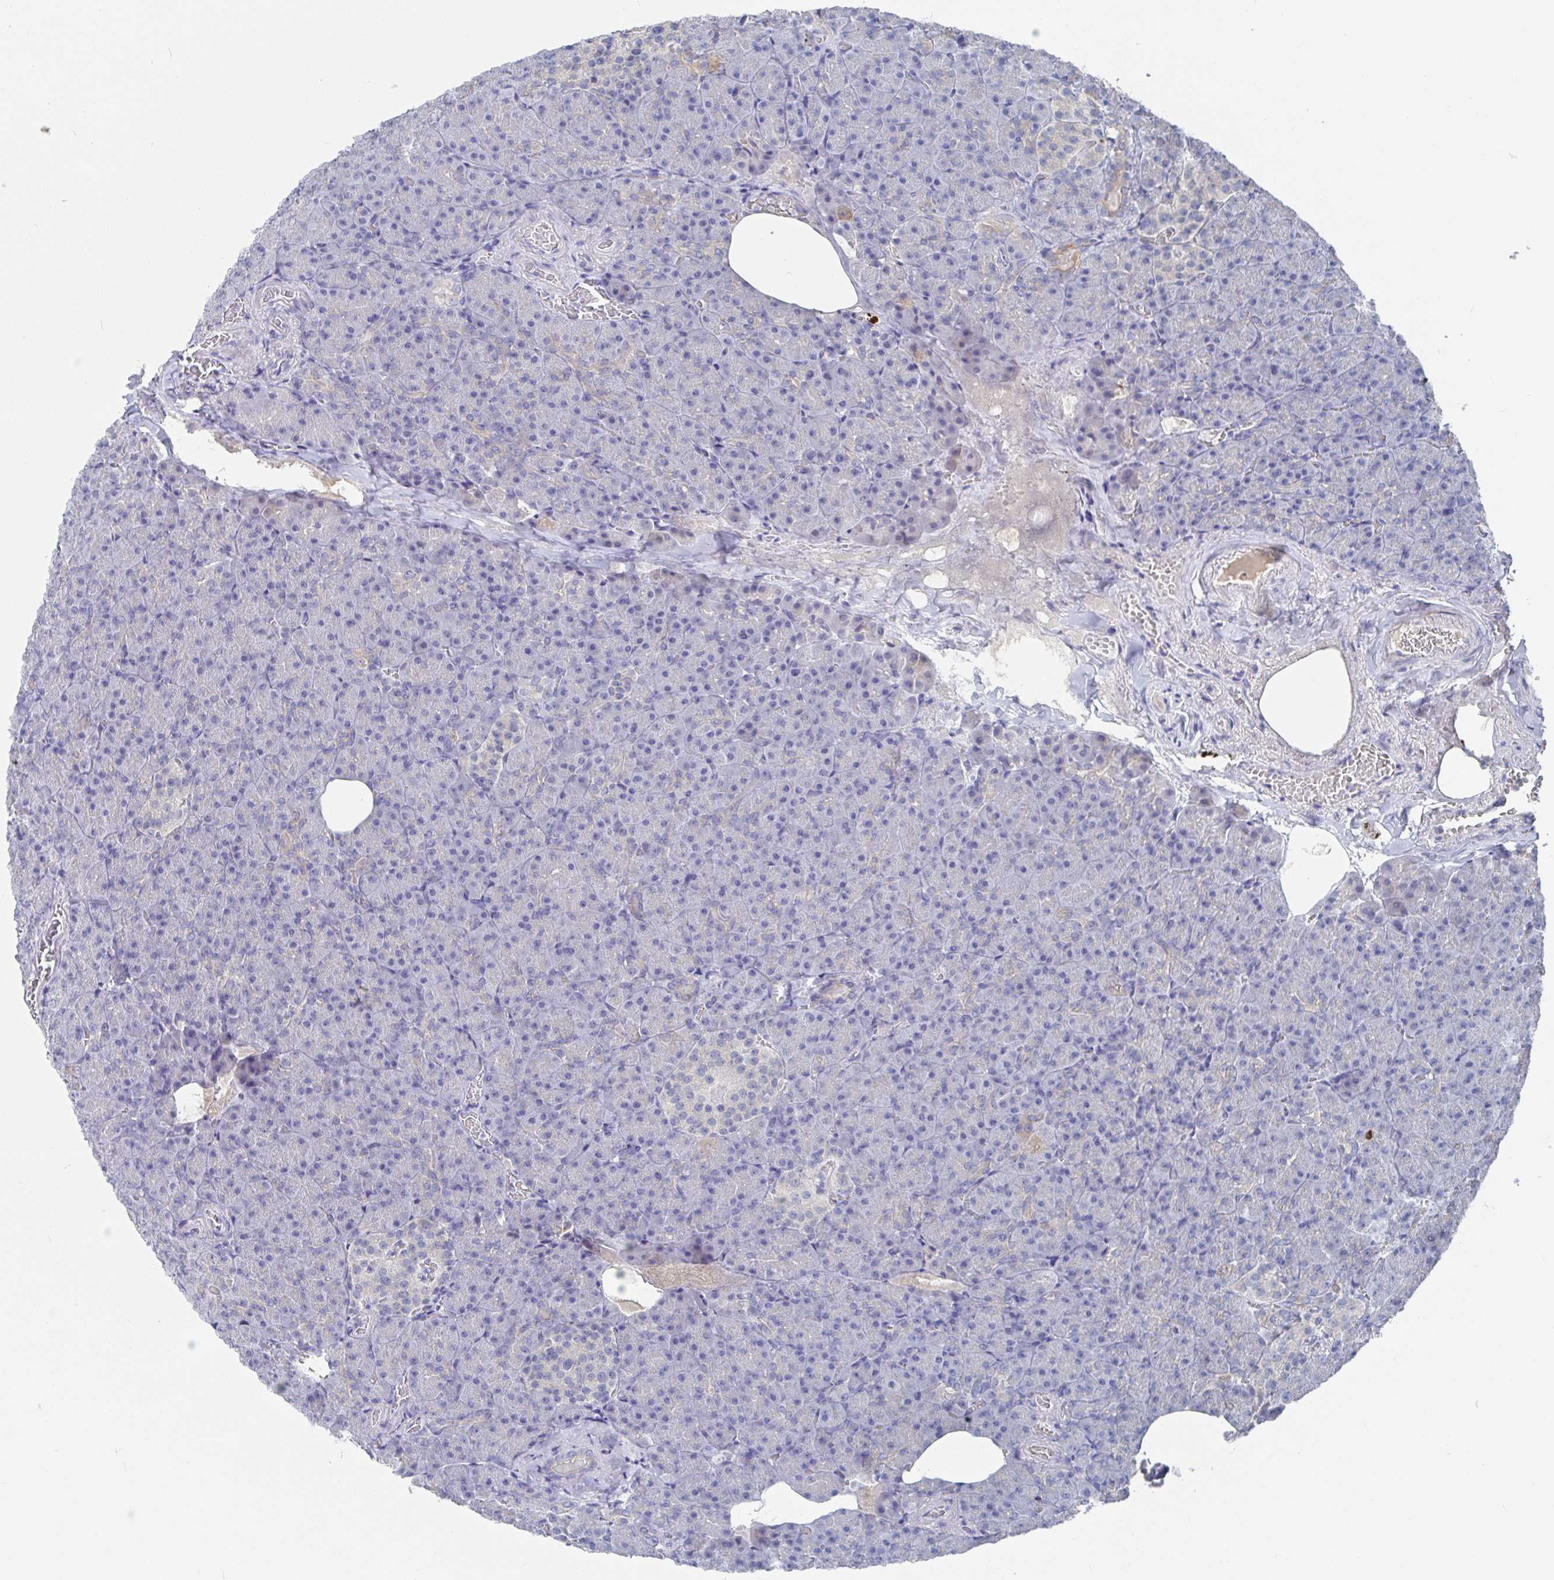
{"staining": {"intensity": "weak", "quantity": "<25%", "location": "cytoplasmic/membranous"}, "tissue": "pancreas", "cell_type": "Exocrine glandular cells", "image_type": "normal", "snomed": [{"axis": "morphology", "description": "Normal tissue, NOS"}, {"axis": "topography", "description": "Pancreas"}], "caption": "Unremarkable pancreas was stained to show a protein in brown. There is no significant positivity in exocrine glandular cells. Brightfield microscopy of IHC stained with DAB (brown) and hematoxylin (blue), captured at high magnification.", "gene": "GPR148", "patient": {"sex": "female", "age": 74}}